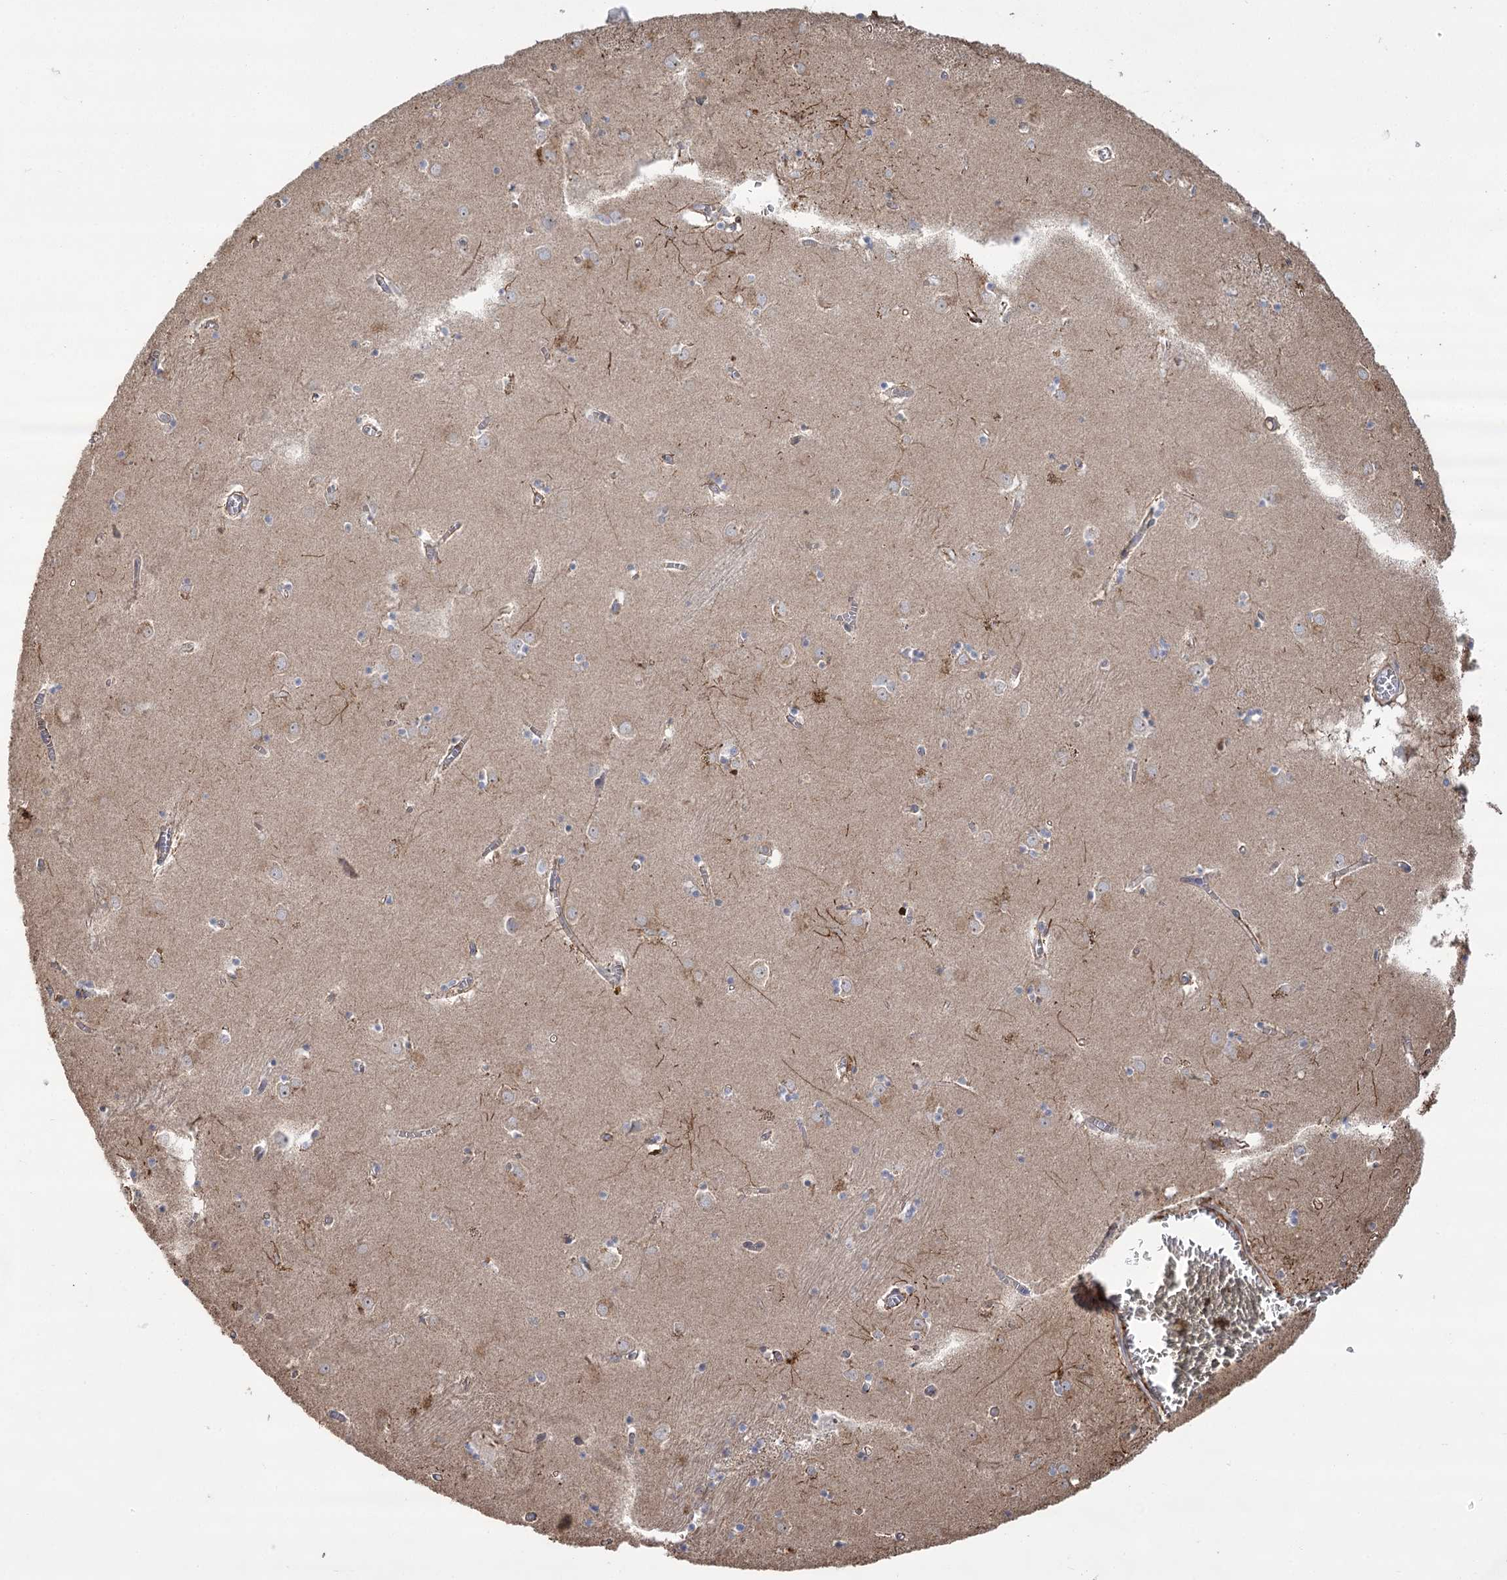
{"staining": {"intensity": "moderate", "quantity": "<25%", "location": "cytoplasmic/membranous"}, "tissue": "caudate", "cell_type": "Glial cells", "image_type": "normal", "snomed": [{"axis": "morphology", "description": "Normal tissue, NOS"}, {"axis": "topography", "description": "Lateral ventricle wall"}], "caption": "High-magnification brightfield microscopy of unremarkable caudate stained with DAB (brown) and counterstained with hematoxylin (blue). glial cells exhibit moderate cytoplasmic/membranous positivity is appreciated in approximately<25% of cells.", "gene": "RNF24", "patient": {"sex": "male", "age": 70}}